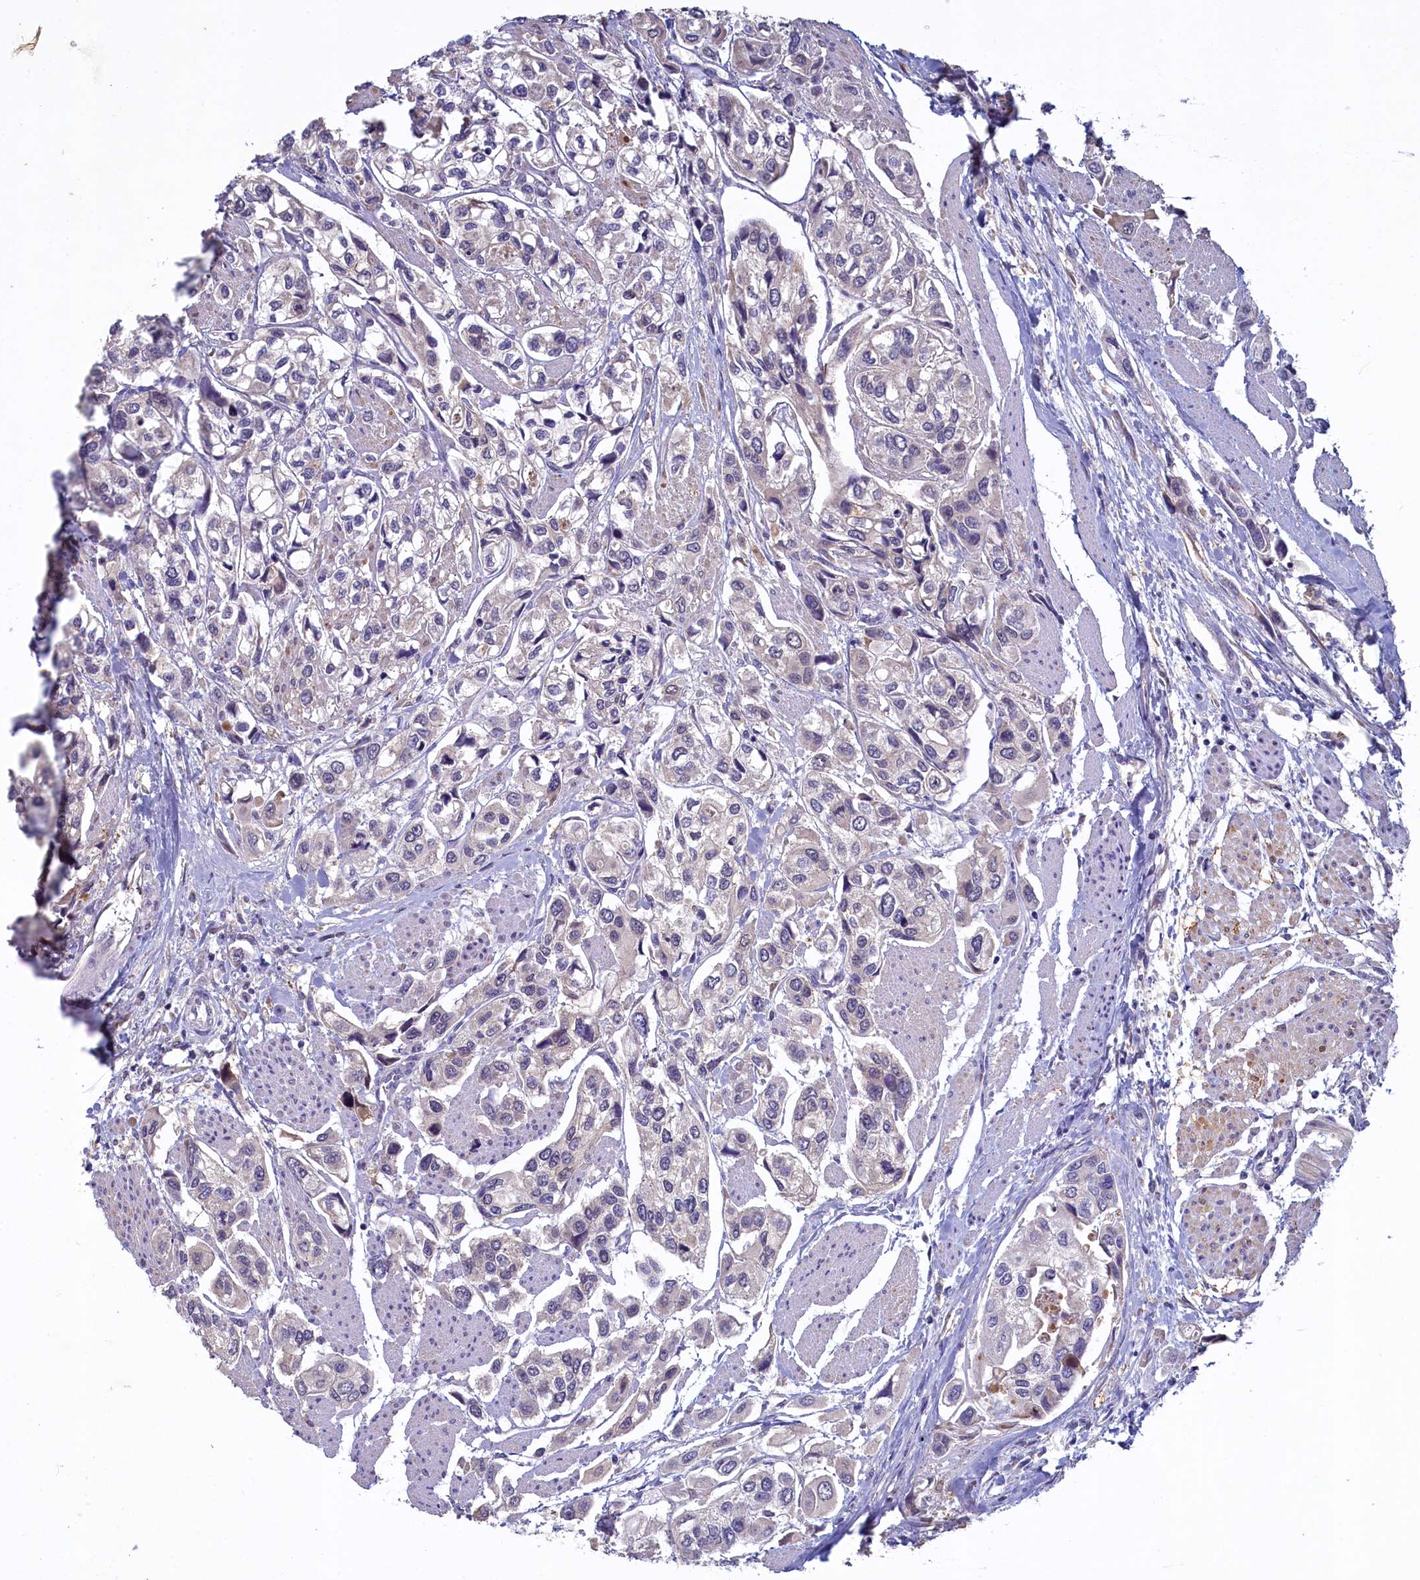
{"staining": {"intensity": "negative", "quantity": "none", "location": "none"}, "tissue": "urothelial cancer", "cell_type": "Tumor cells", "image_type": "cancer", "snomed": [{"axis": "morphology", "description": "Urothelial carcinoma, High grade"}, {"axis": "topography", "description": "Urinary bladder"}], "caption": "DAB immunohistochemical staining of human urothelial carcinoma (high-grade) displays no significant expression in tumor cells.", "gene": "UCHL3", "patient": {"sex": "male", "age": 67}}